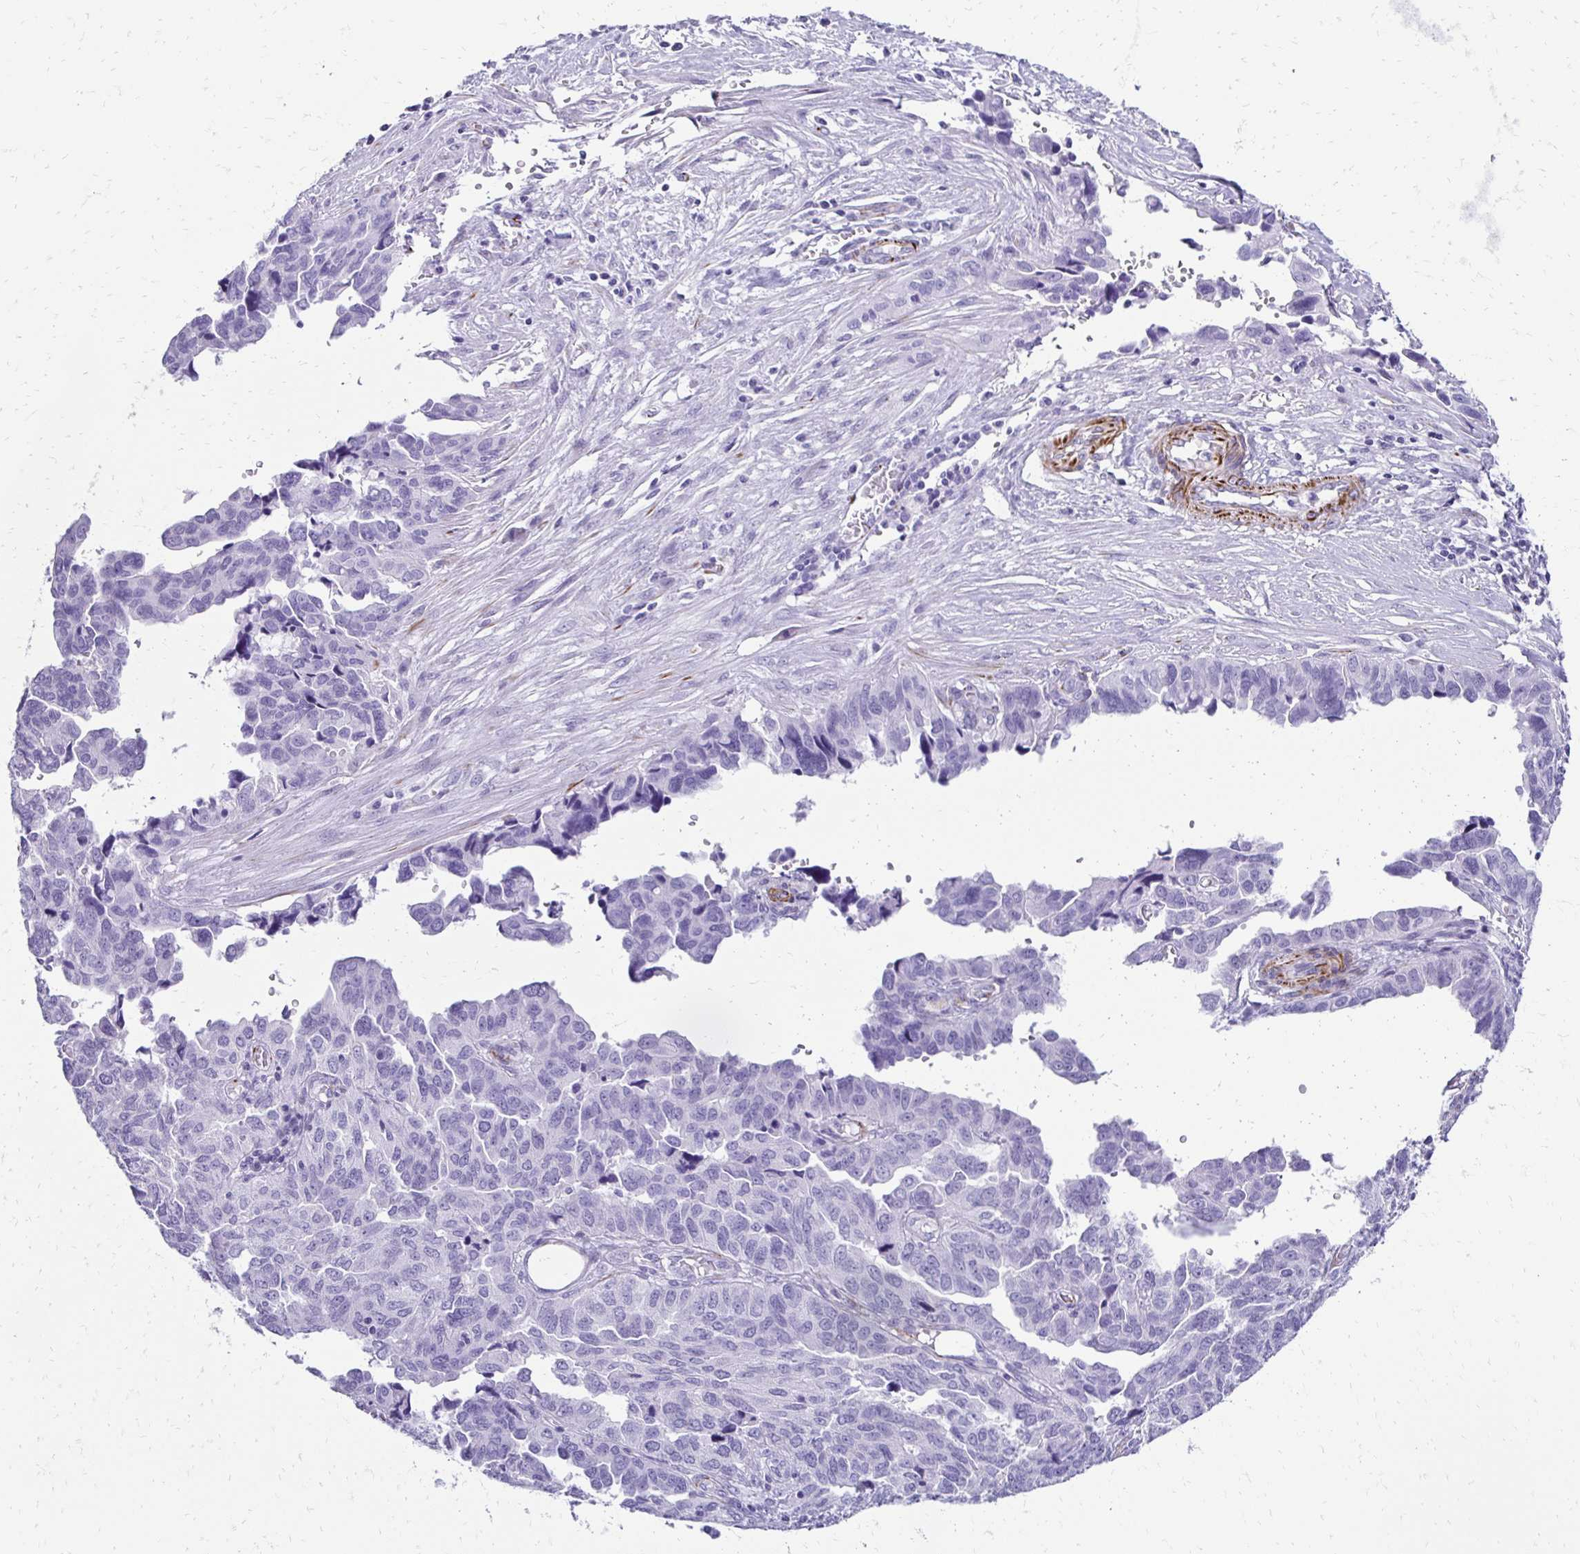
{"staining": {"intensity": "negative", "quantity": "none", "location": "none"}, "tissue": "ovarian cancer", "cell_type": "Tumor cells", "image_type": "cancer", "snomed": [{"axis": "morphology", "description": "Cystadenocarcinoma, serous, NOS"}, {"axis": "topography", "description": "Ovary"}], "caption": "Immunohistochemical staining of human ovarian cancer (serous cystadenocarcinoma) exhibits no significant positivity in tumor cells. (Brightfield microscopy of DAB immunohistochemistry (IHC) at high magnification).", "gene": "TMEM54", "patient": {"sex": "female", "age": 64}}